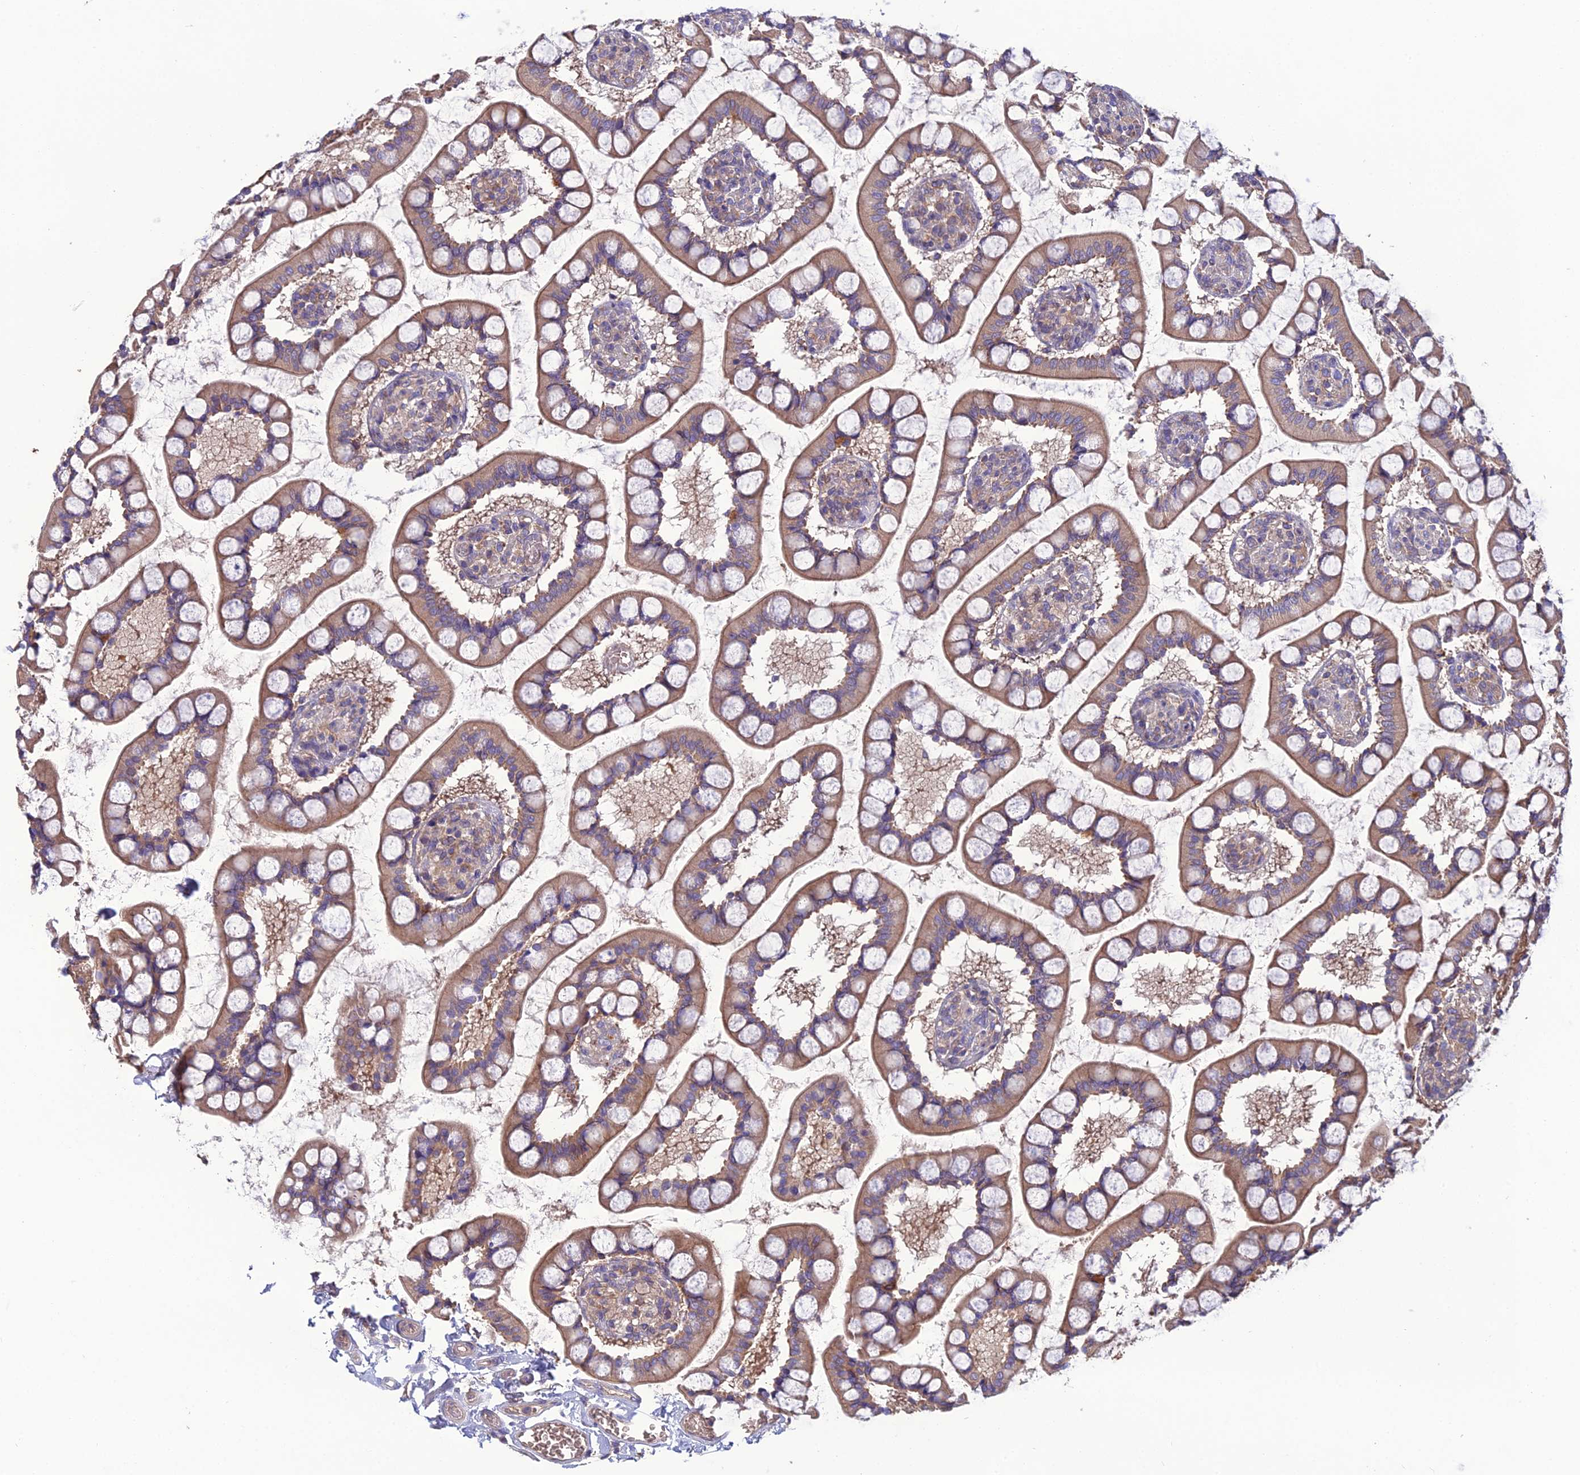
{"staining": {"intensity": "moderate", "quantity": ">75%", "location": "cytoplasmic/membranous"}, "tissue": "small intestine", "cell_type": "Glandular cells", "image_type": "normal", "snomed": [{"axis": "morphology", "description": "Normal tissue, NOS"}, {"axis": "topography", "description": "Small intestine"}], "caption": "Immunohistochemical staining of normal human small intestine reveals medium levels of moderate cytoplasmic/membranous expression in approximately >75% of glandular cells. Immunohistochemistry stains the protein in brown and the nuclei are stained blue.", "gene": "GALR2", "patient": {"sex": "male", "age": 52}}